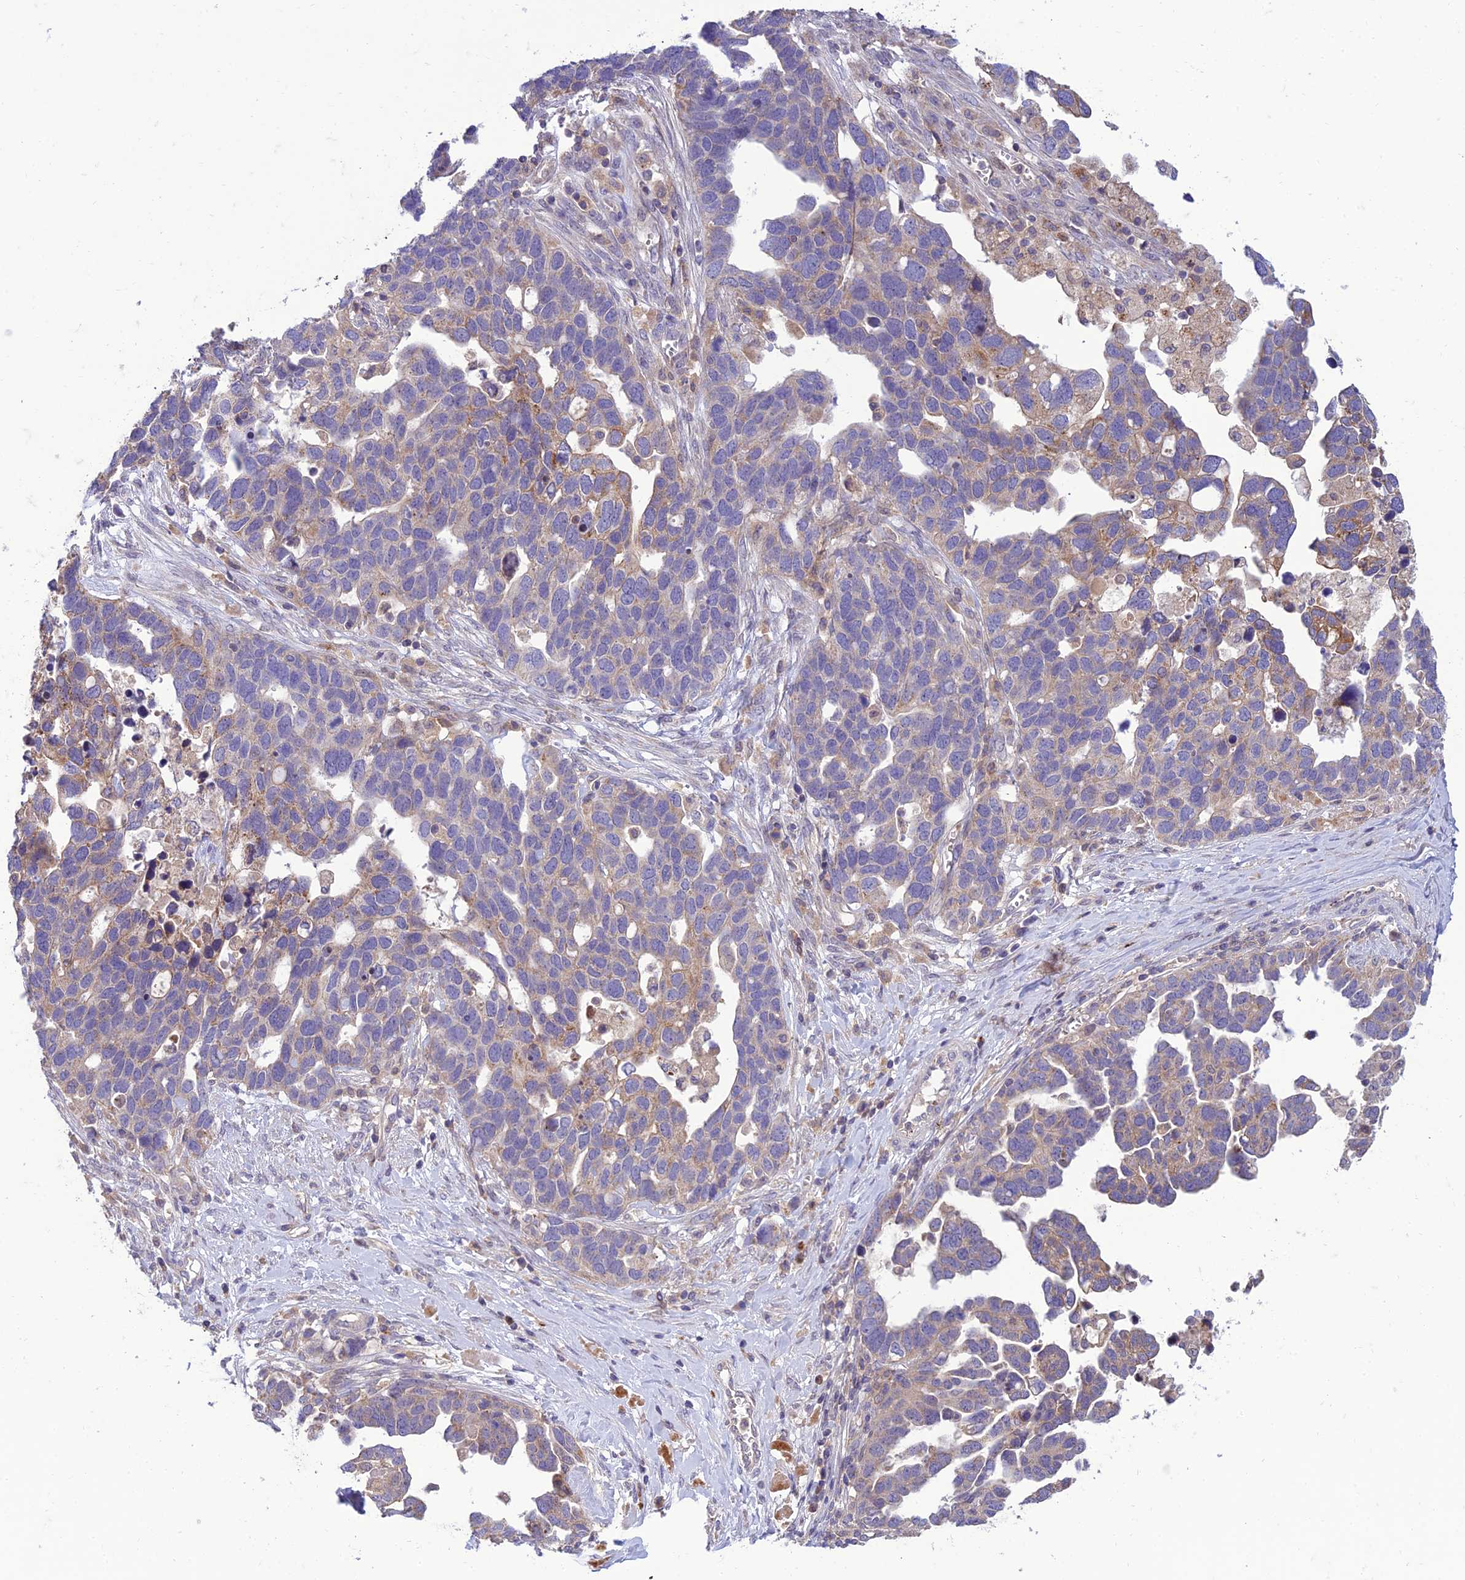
{"staining": {"intensity": "weak", "quantity": "25%-75%", "location": "cytoplasmic/membranous"}, "tissue": "ovarian cancer", "cell_type": "Tumor cells", "image_type": "cancer", "snomed": [{"axis": "morphology", "description": "Cystadenocarcinoma, serous, NOS"}, {"axis": "topography", "description": "Ovary"}], "caption": "This is a micrograph of immunohistochemistry staining of ovarian cancer (serous cystadenocarcinoma), which shows weak positivity in the cytoplasmic/membranous of tumor cells.", "gene": "IRAK3", "patient": {"sex": "female", "age": 54}}